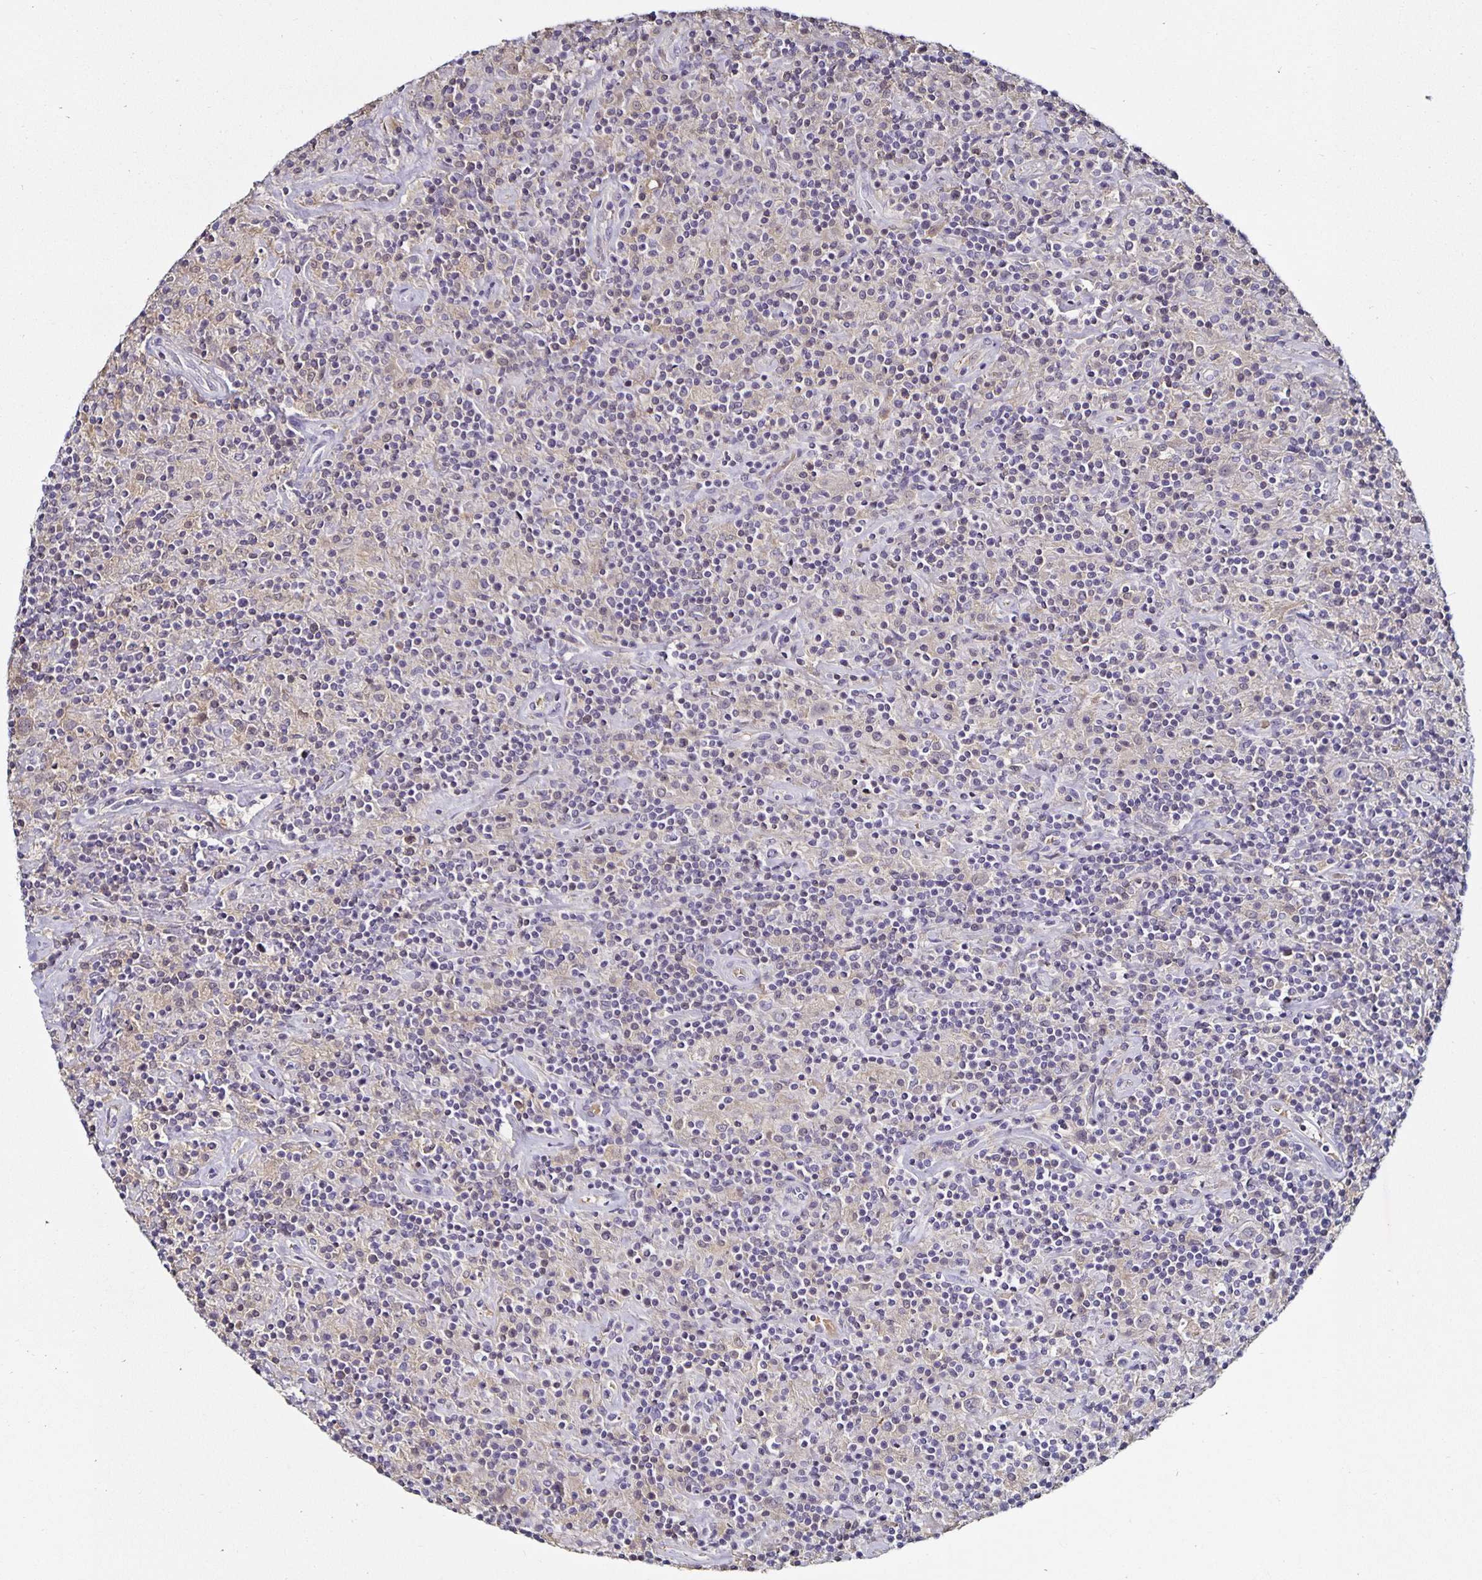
{"staining": {"intensity": "negative", "quantity": "none", "location": "none"}, "tissue": "lymphoma", "cell_type": "Tumor cells", "image_type": "cancer", "snomed": [{"axis": "morphology", "description": "Hodgkin's disease, NOS"}, {"axis": "topography", "description": "Lymph node"}], "caption": "Tumor cells are negative for protein expression in human Hodgkin's disease.", "gene": "TTR", "patient": {"sex": "male", "age": 70}}